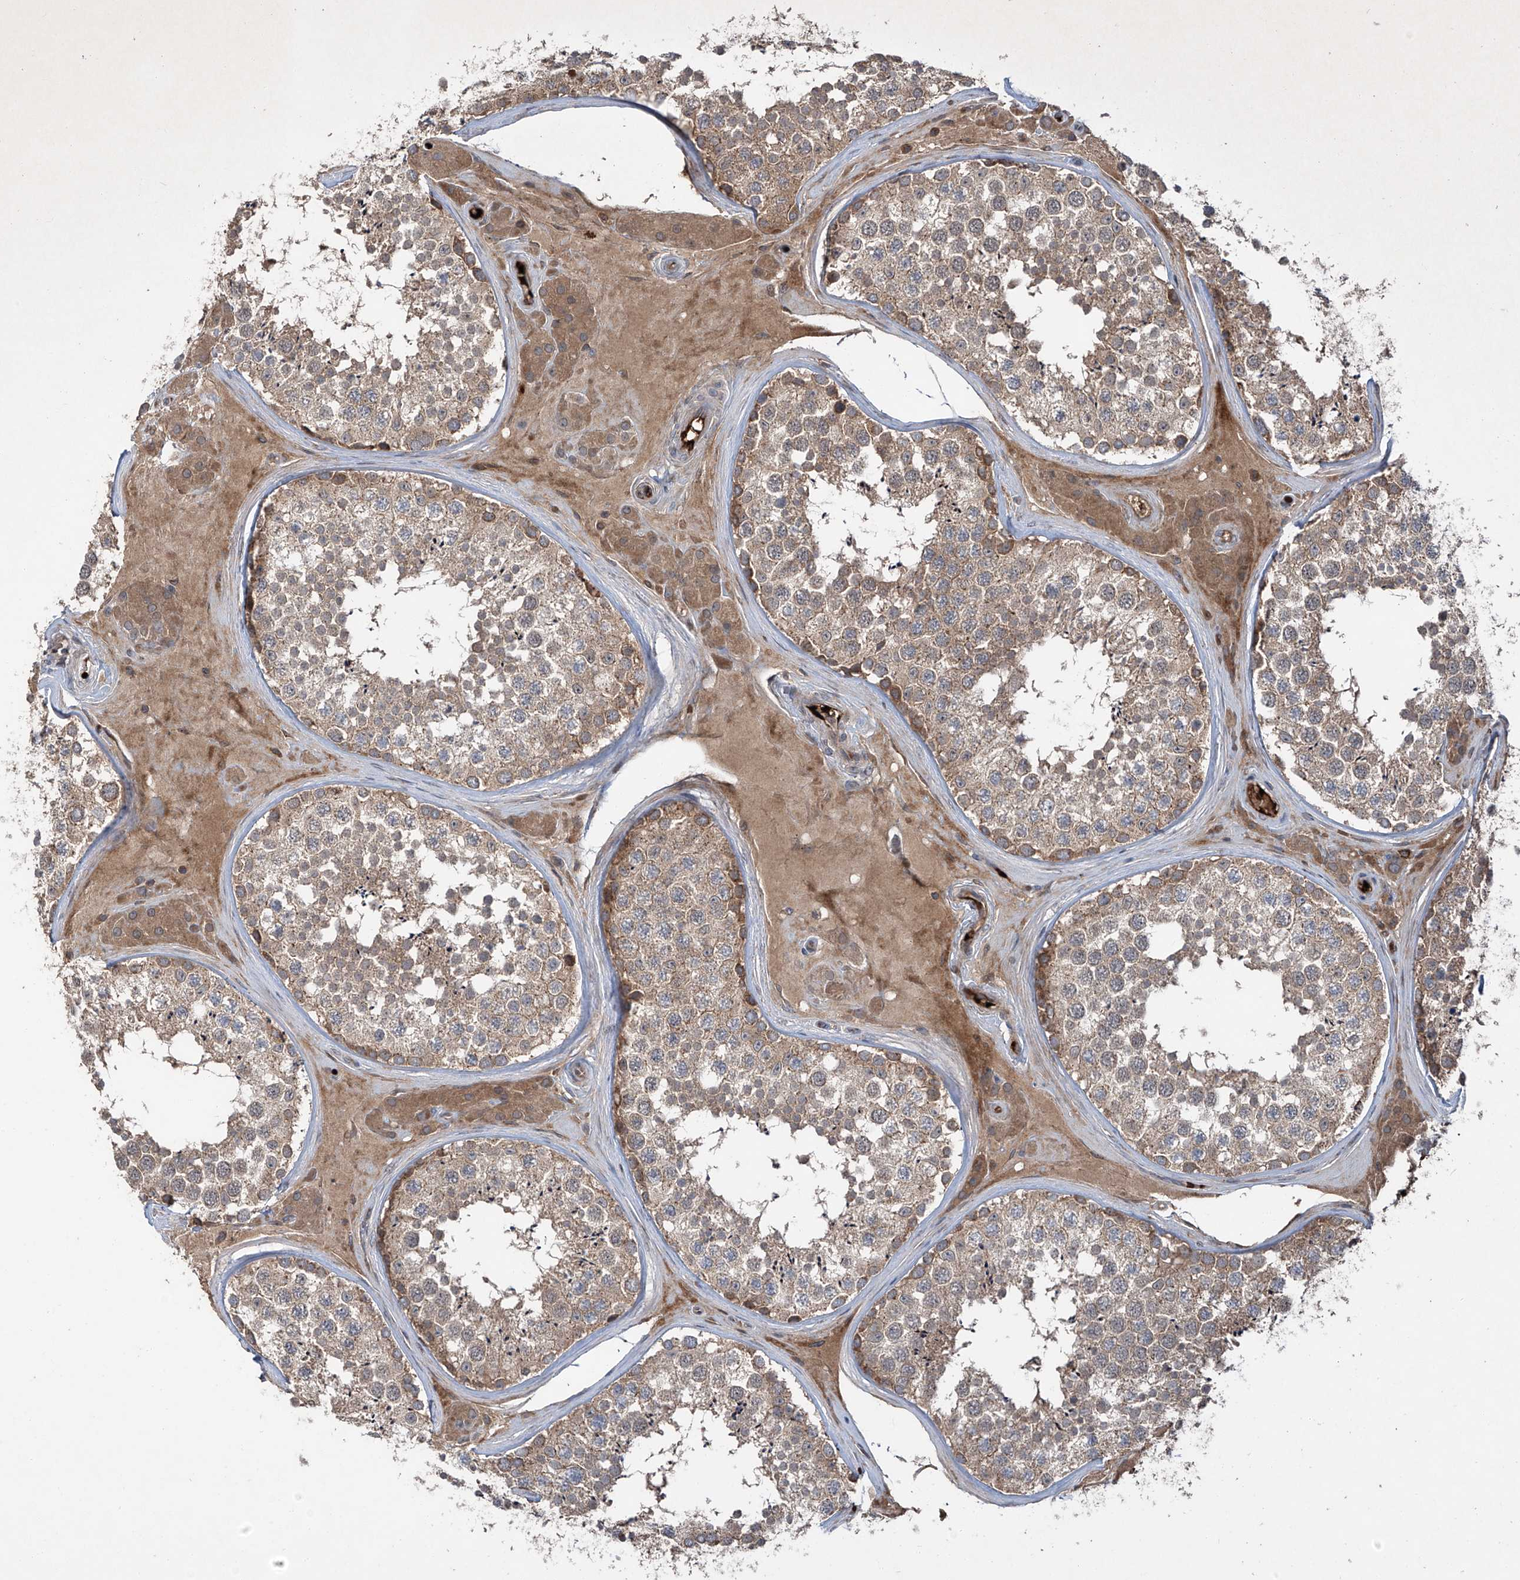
{"staining": {"intensity": "moderate", "quantity": ">75%", "location": "cytoplasmic/membranous"}, "tissue": "testis", "cell_type": "Cells in seminiferous ducts", "image_type": "normal", "snomed": [{"axis": "morphology", "description": "Normal tissue, NOS"}, {"axis": "topography", "description": "Testis"}], "caption": "About >75% of cells in seminiferous ducts in benign testis demonstrate moderate cytoplasmic/membranous protein staining as visualized by brown immunohistochemical staining.", "gene": "ZDHHC9", "patient": {"sex": "male", "age": 46}}